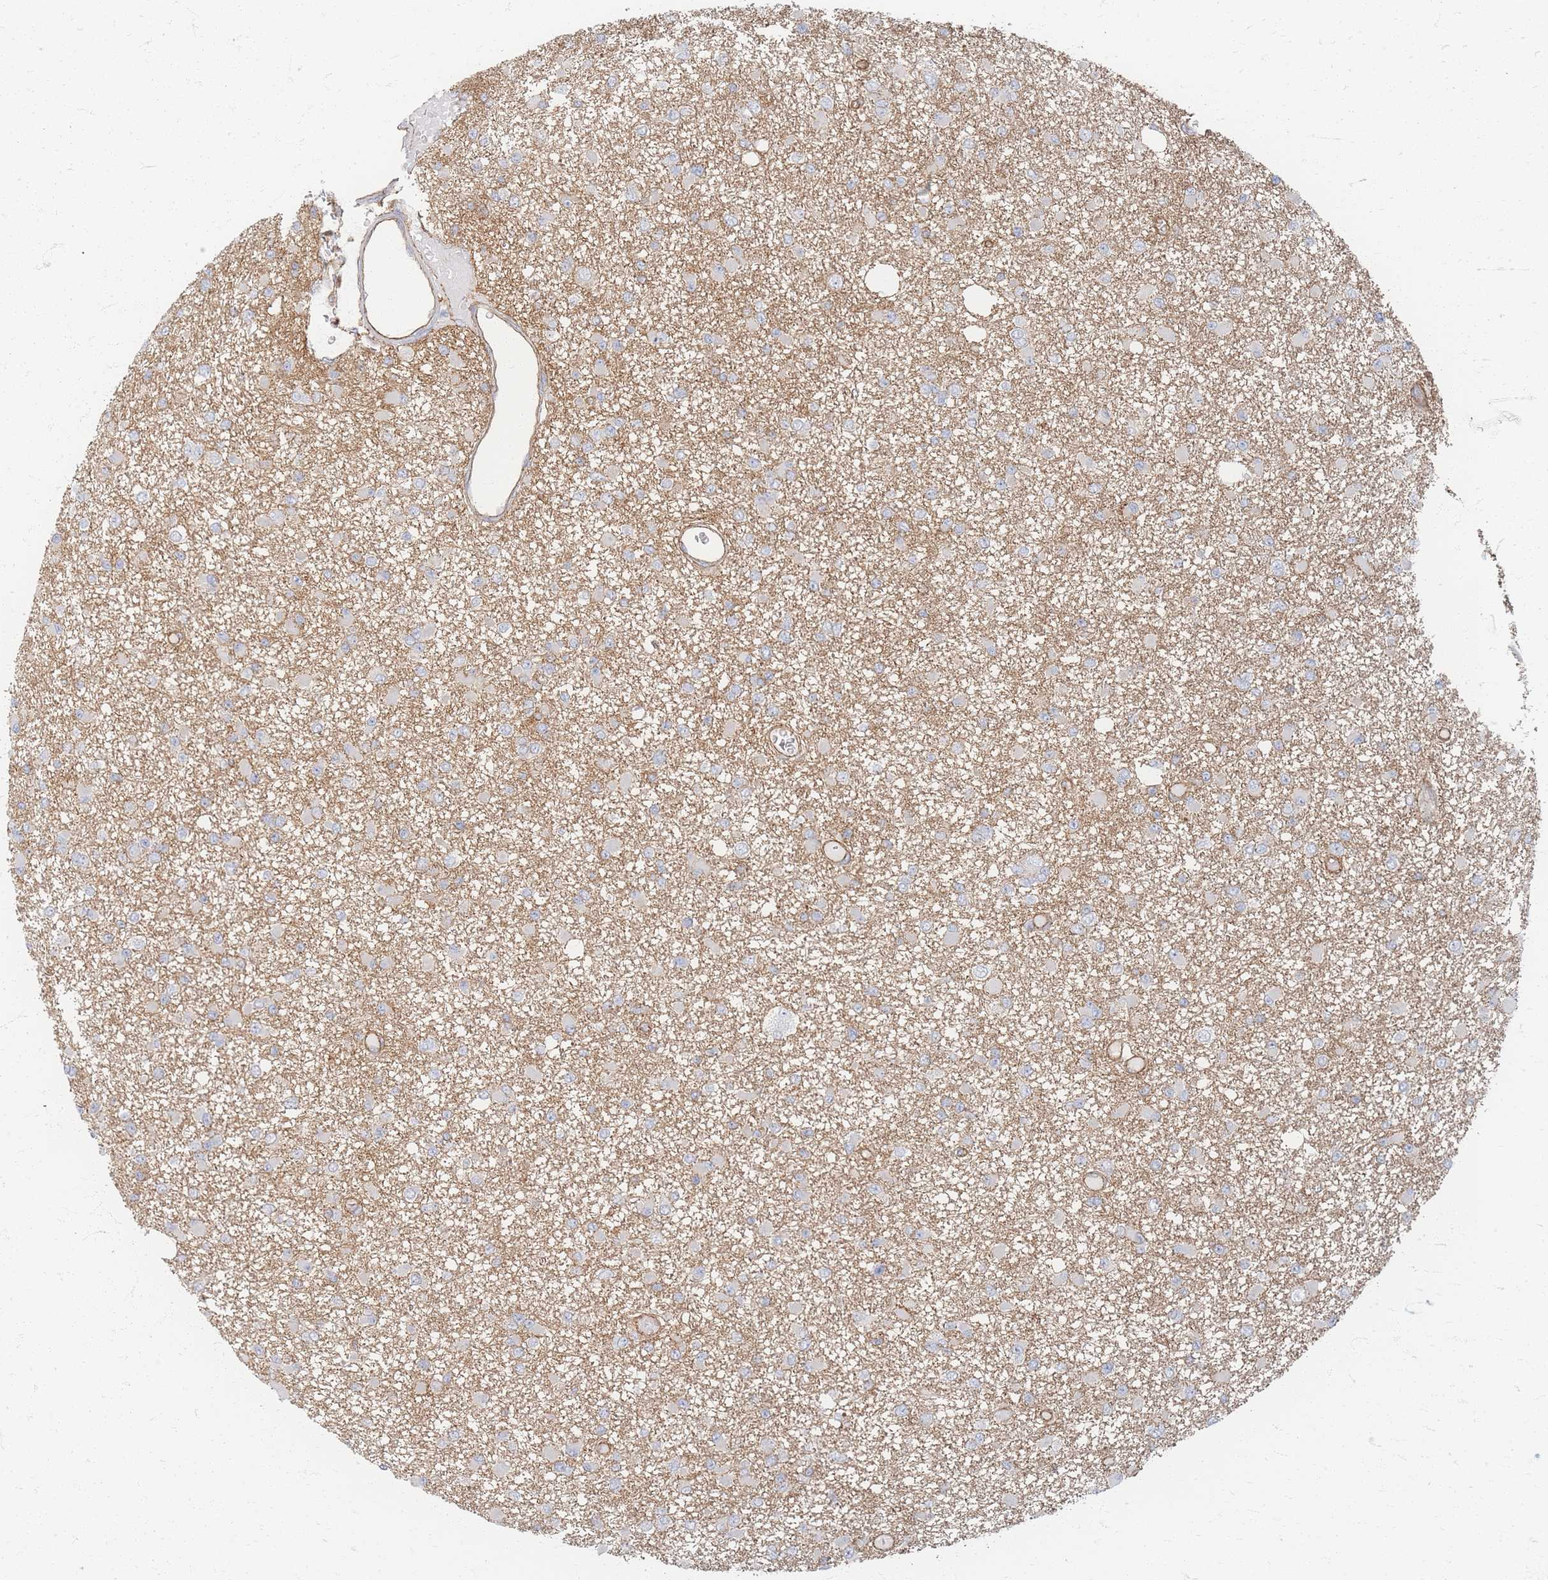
{"staining": {"intensity": "negative", "quantity": "none", "location": "none"}, "tissue": "glioma", "cell_type": "Tumor cells", "image_type": "cancer", "snomed": [{"axis": "morphology", "description": "Glioma, malignant, Low grade"}, {"axis": "topography", "description": "Brain"}], "caption": "High power microscopy micrograph of an immunohistochemistry (IHC) histopathology image of glioma, revealing no significant positivity in tumor cells.", "gene": "GNB1", "patient": {"sex": "female", "age": 22}}